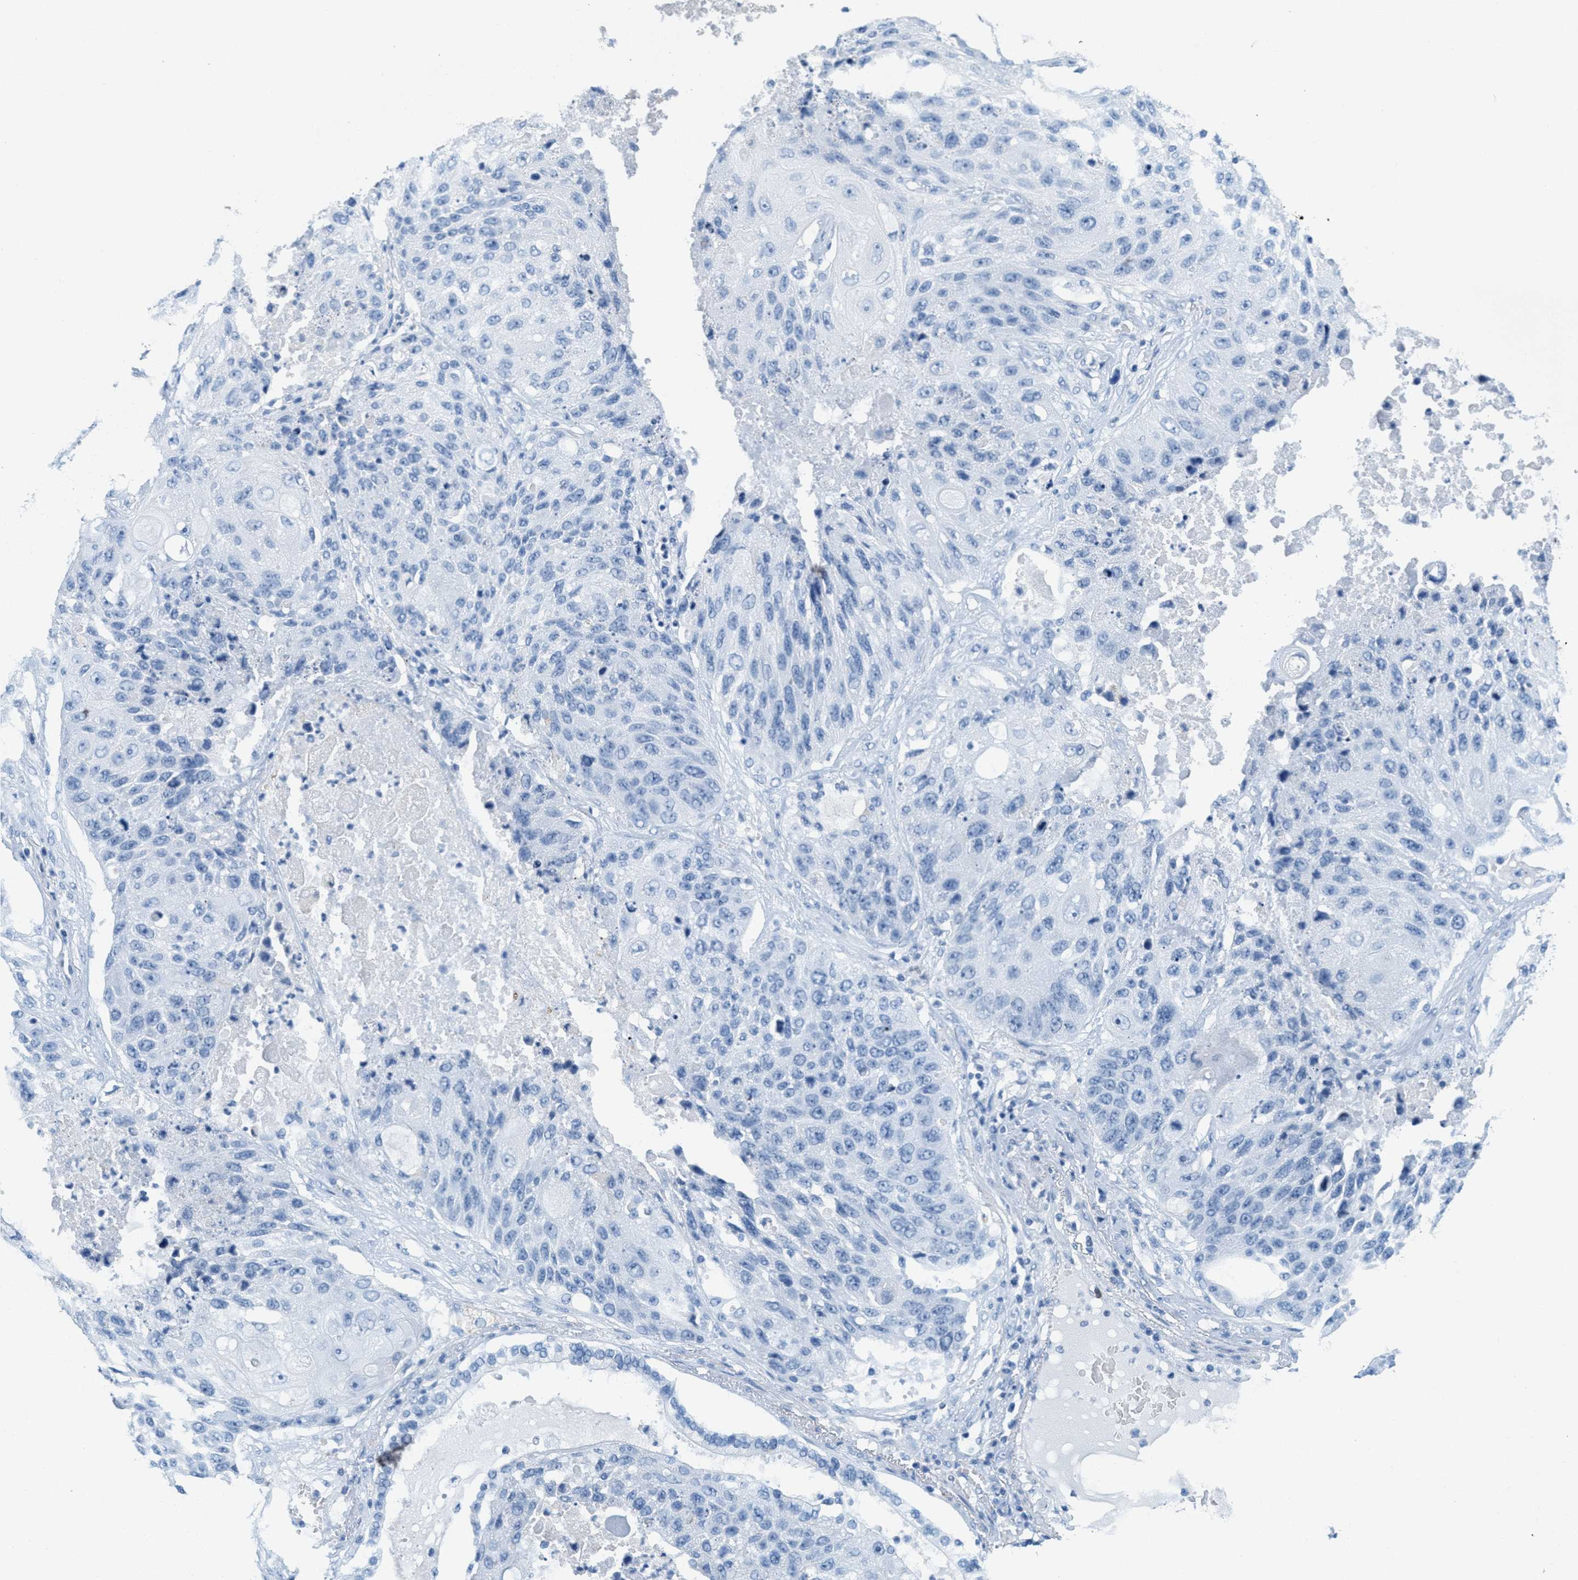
{"staining": {"intensity": "negative", "quantity": "none", "location": "none"}, "tissue": "lung cancer", "cell_type": "Tumor cells", "image_type": "cancer", "snomed": [{"axis": "morphology", "description": "Squamous cell carcinoma, NOS"}, {"axis": "topography", "description": "Lung"}], "caption": "This is a photomicrograph of IHC staining of squamous cell carcinoma (lung), which shows no expression in tumor cells.", "gene": "GPM6A", "patient": {"sex": "male", "age": 61}}